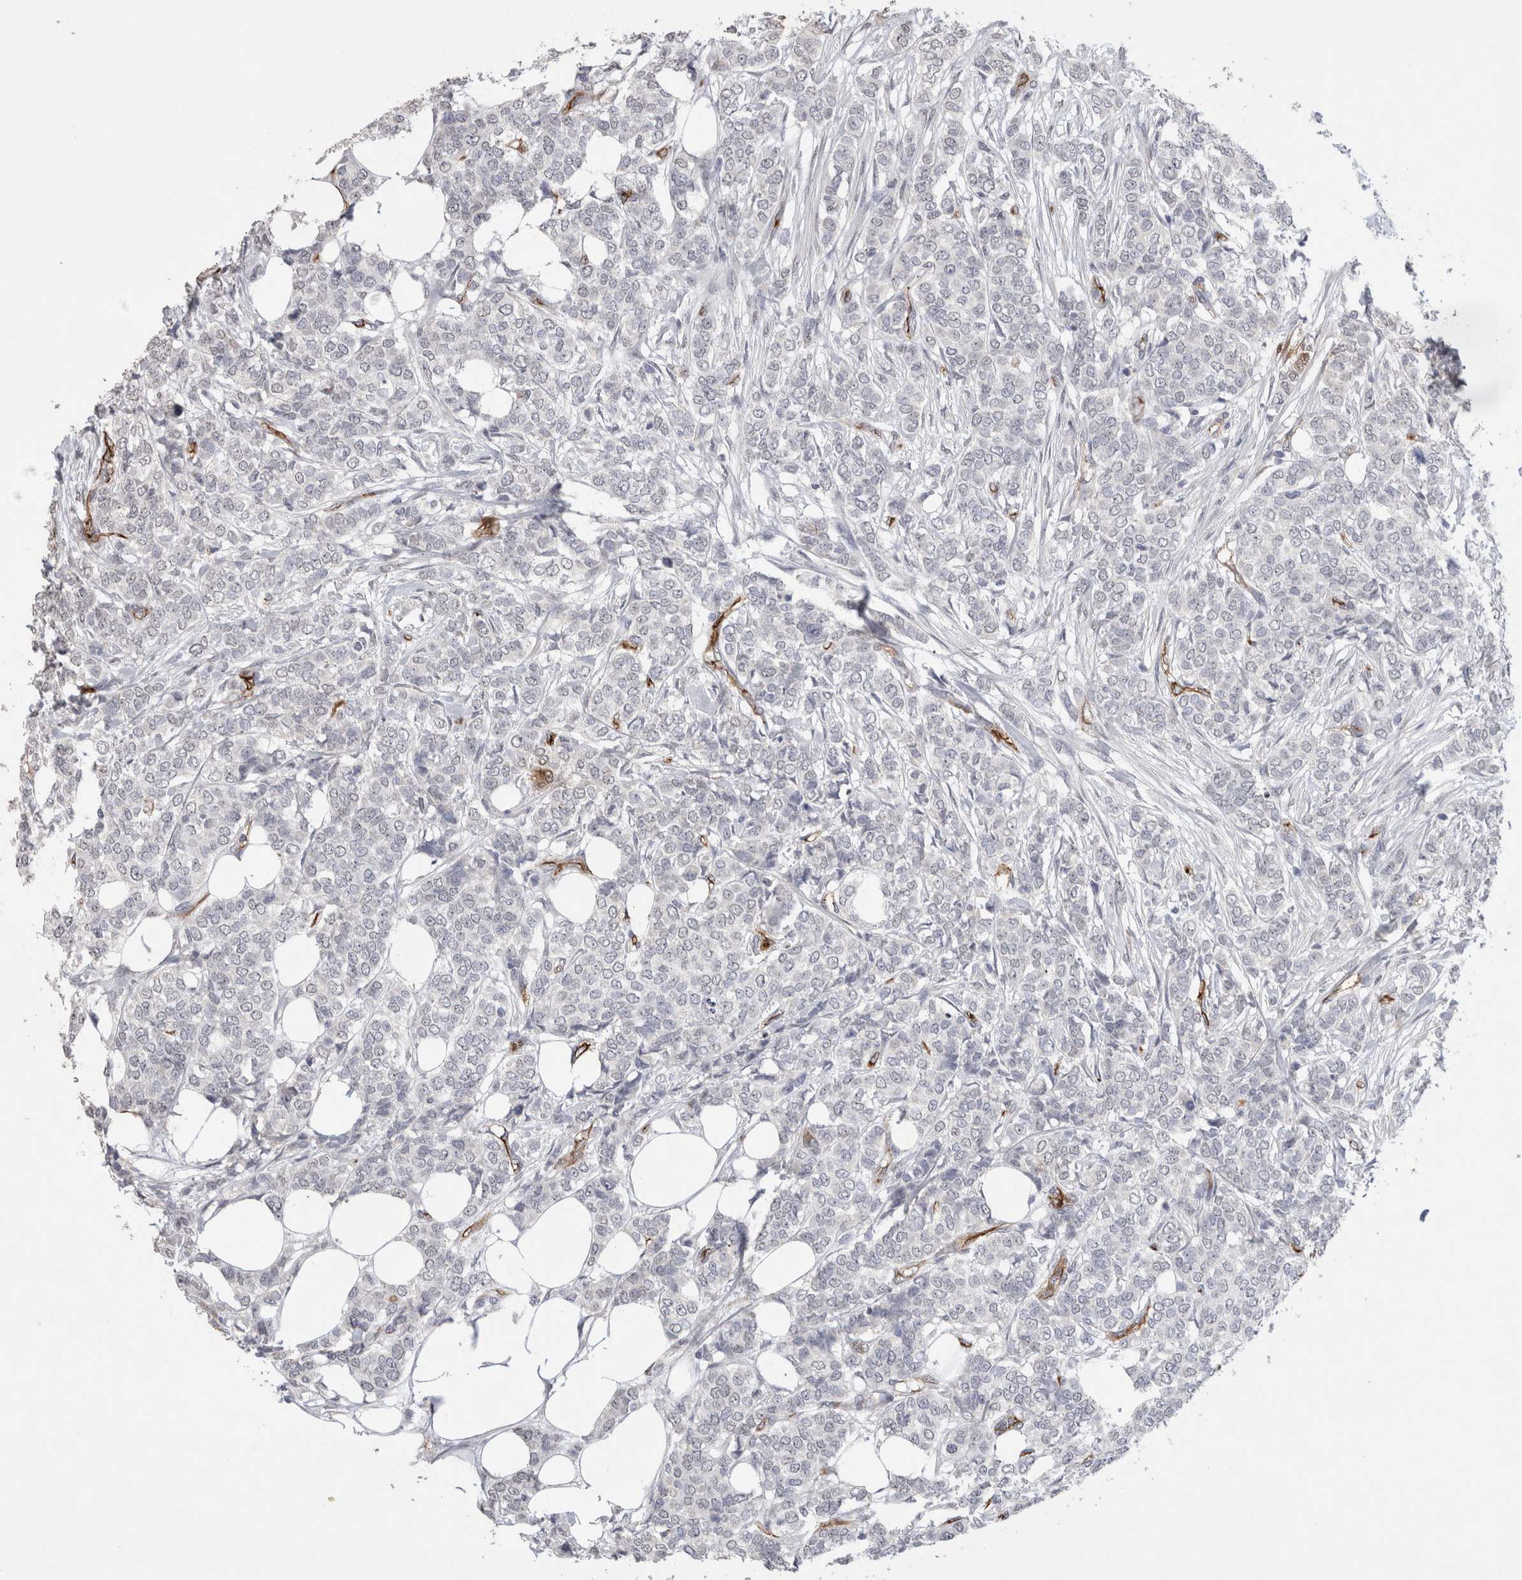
{"staining": {"intensity": "negative", "quantity": "none", "location": "none"}, "tissue": "breast cancer", "cell_type": "Tumor cells", "image_type": "cancer", "snomed": [{"axis": "morphology", "description": "Lobular carcinoma"}, {"axis": "topography", "description": "Skin"}, {"axis": "topography", "description": "Breast"}], "caption": "Breast lobular carcinoma was stained to show a protein in brown. There is no significant positivity in tumor cells. (DAB IHC, high magnification).", "gene": "CDH13", "patient": {"sex": "female", "age": 46}}